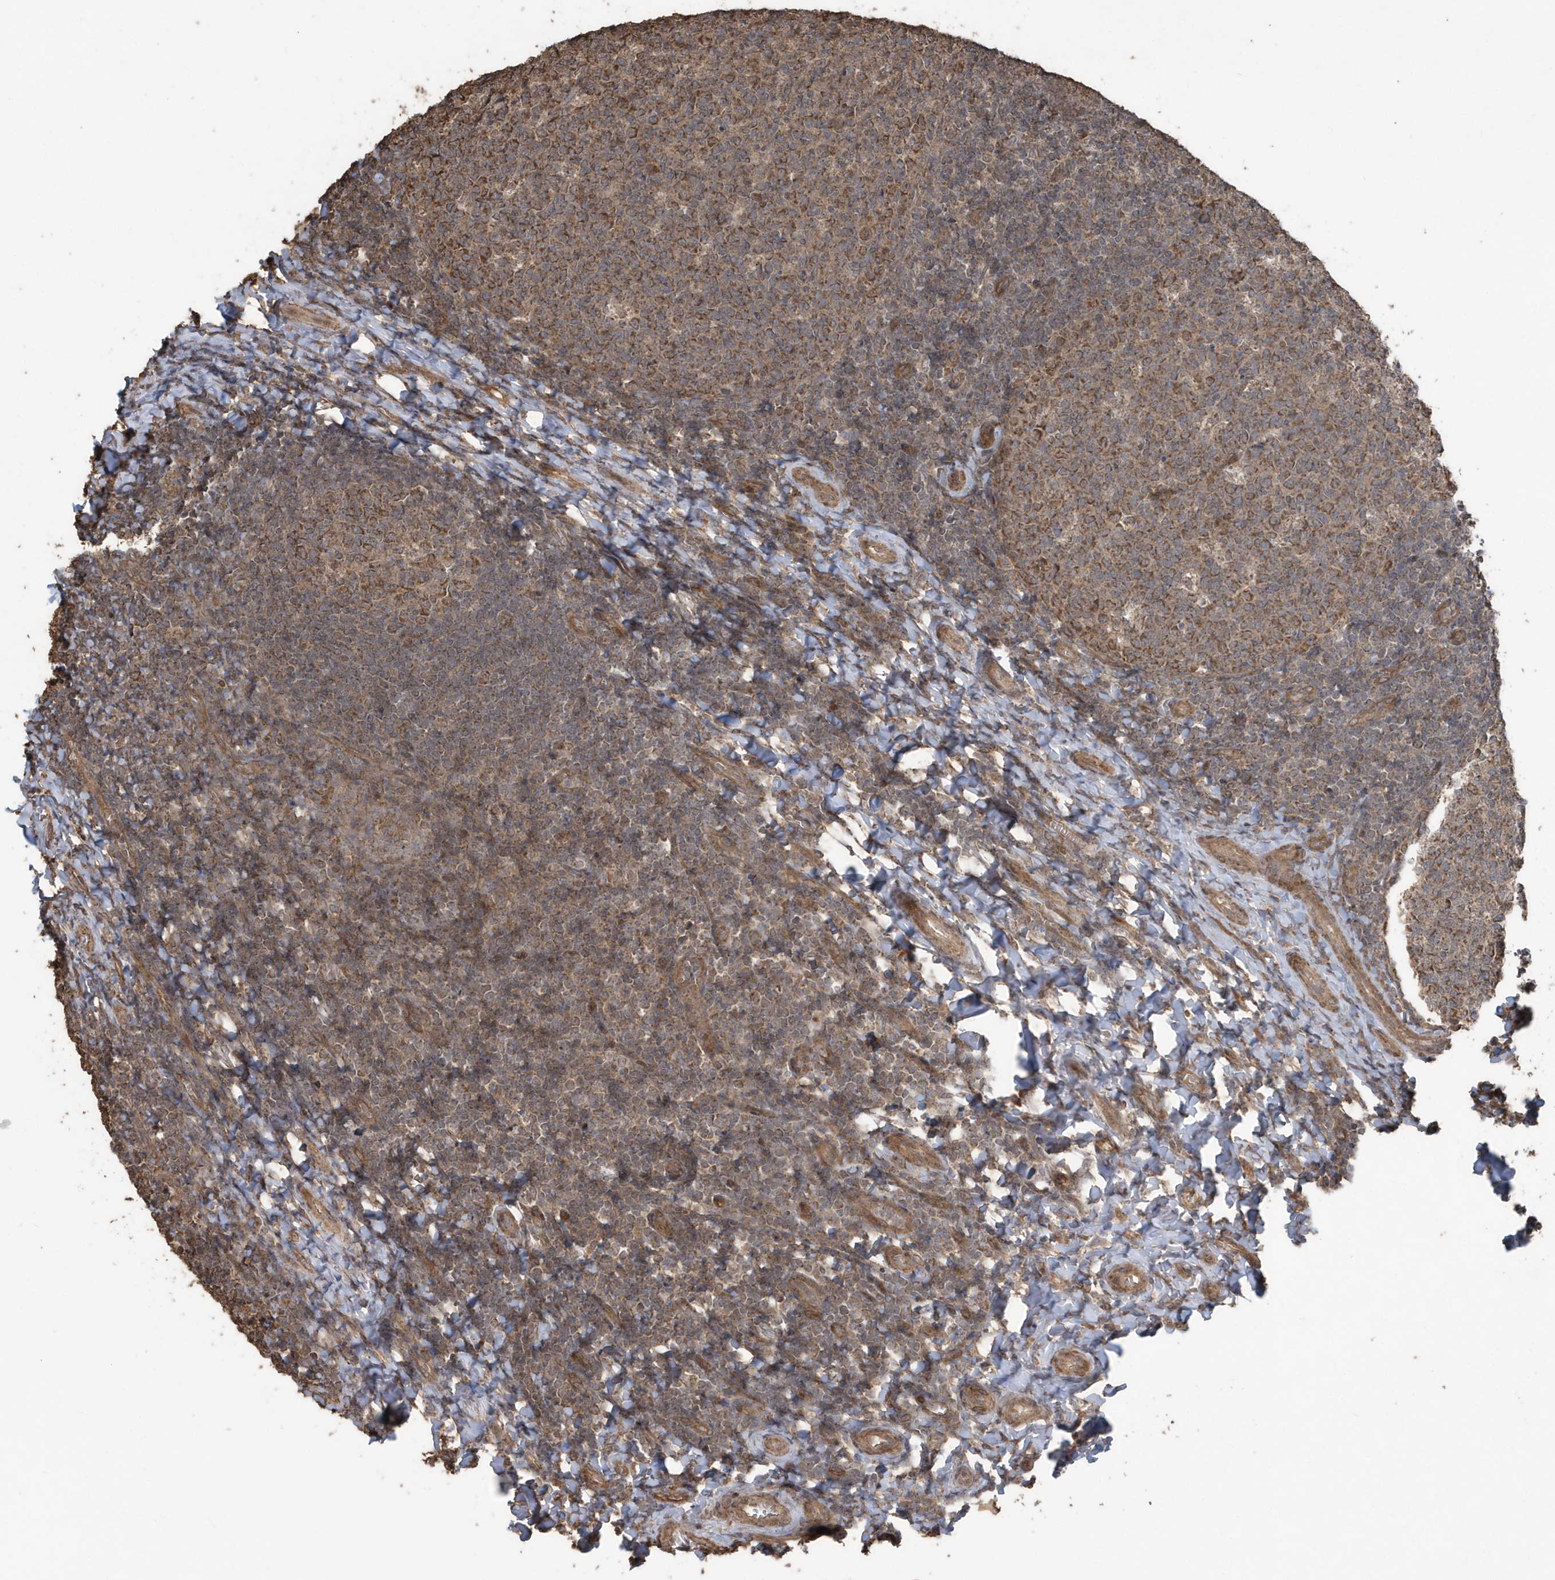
{"staining": {"intensity": "moderate", "quantity": ">75%", "location": "cytoplasmic/membranous"}, "tissue": "tonsil", "cell_type": "Germinal center cells", "image_type": "normal", "snomed": [{"axis": "morphology", "description": "Normal tissue, NOS"}, {"axis": "topography", "description": "Tonsil"}], "caption": "A medium amount of moderate cytoplasmic/membranous staining is seen in approximately >75% of germinal center cells in normal tonsil.", "gene": "PAXBP1", "patient": {"sex": "female", "age": 19}}